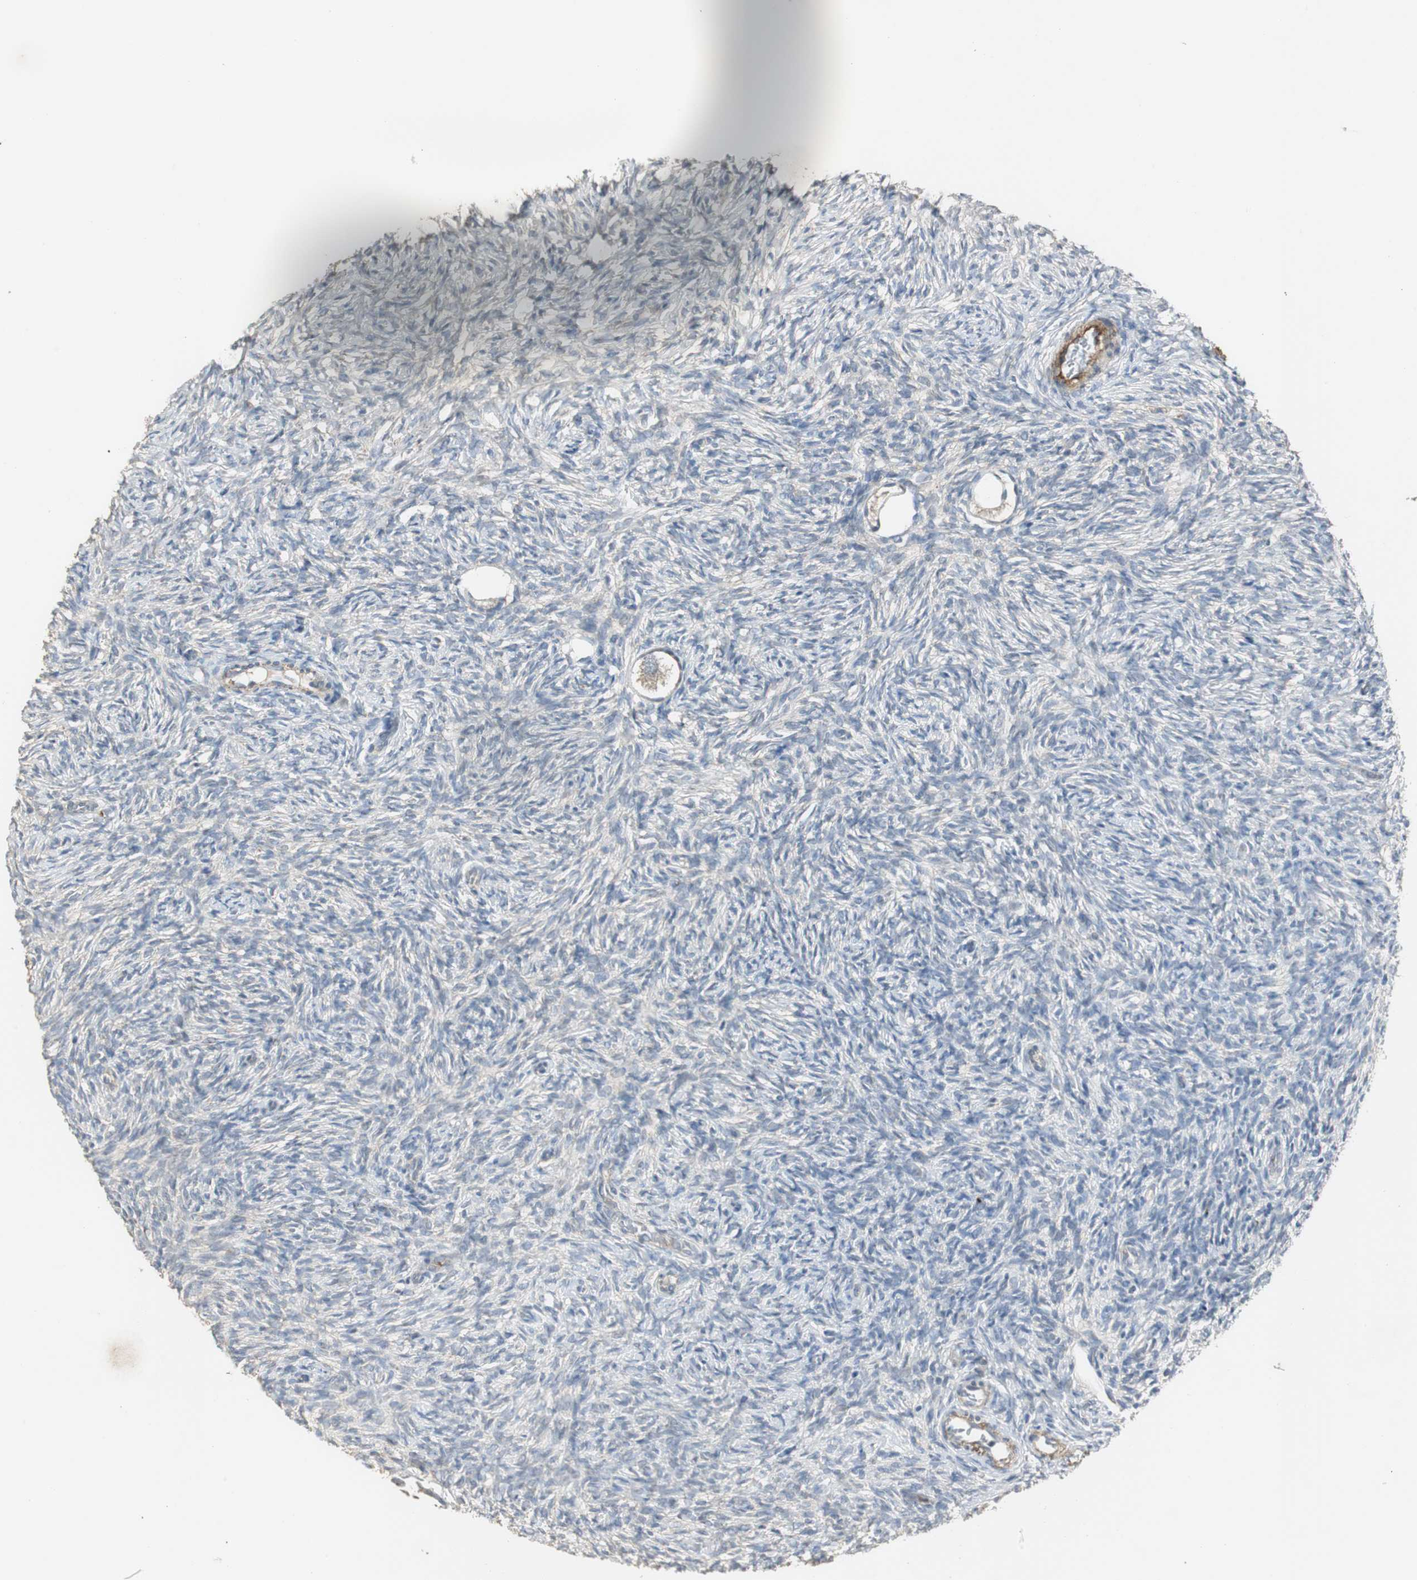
{"staining": {"intensity": "negative", "quantity": "none", "location": "none"}, "tissue": "ovary", "cell_type": "Ovarian stroma cells", "image_type": "normal", "snomed": [{"axis": "morphology", "description": "Normal tissue, NOS"}, {"axis": "topography", "description": "Ovary"}], "caption": "There is no significant expression in ovarian stroma cells of ovary. (DAB IHC, high magnification).", "gene": "JTB", "patient": {"sex": "female", "age": 35}}